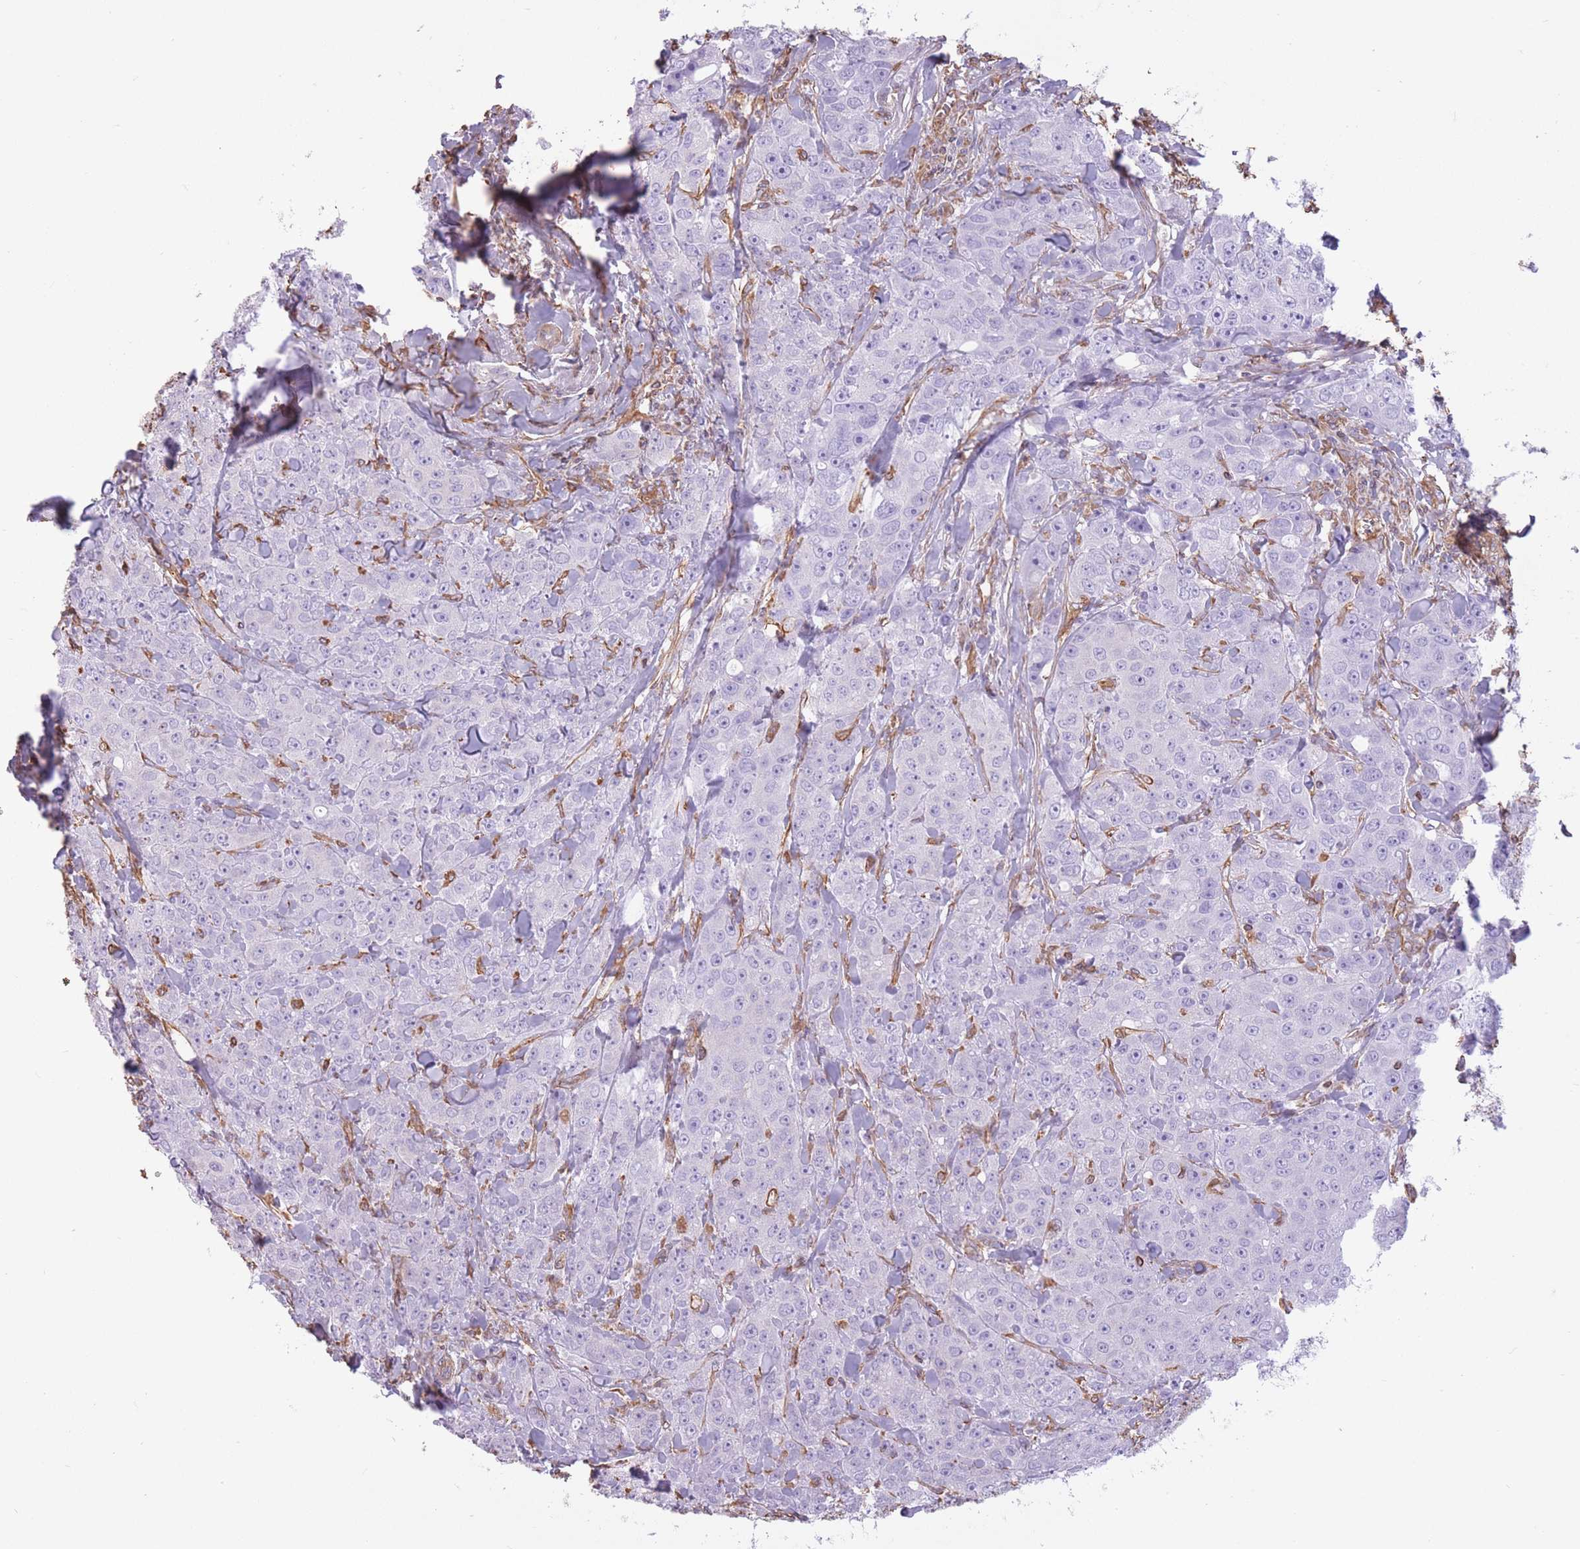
{"staining": {"intensity": "negative", "quantity": "none", "location": "none"}, "tissue": "breast cancer", "cell_type": "Tumor cells", "image_type": "cancer", "snomed": [{"axis": "morphology", "description": "Duct carcinoma"}, {"axis": "topography", "description": "Breast"}], "caption": "High power microscopy image of an immunohistochemistry photomicrograph of intraductal carcinoma (breast), revealing no significant positivity in tumor cells.", "gene": "ADD1", "patient": {"sex": "female", "age": 43}}